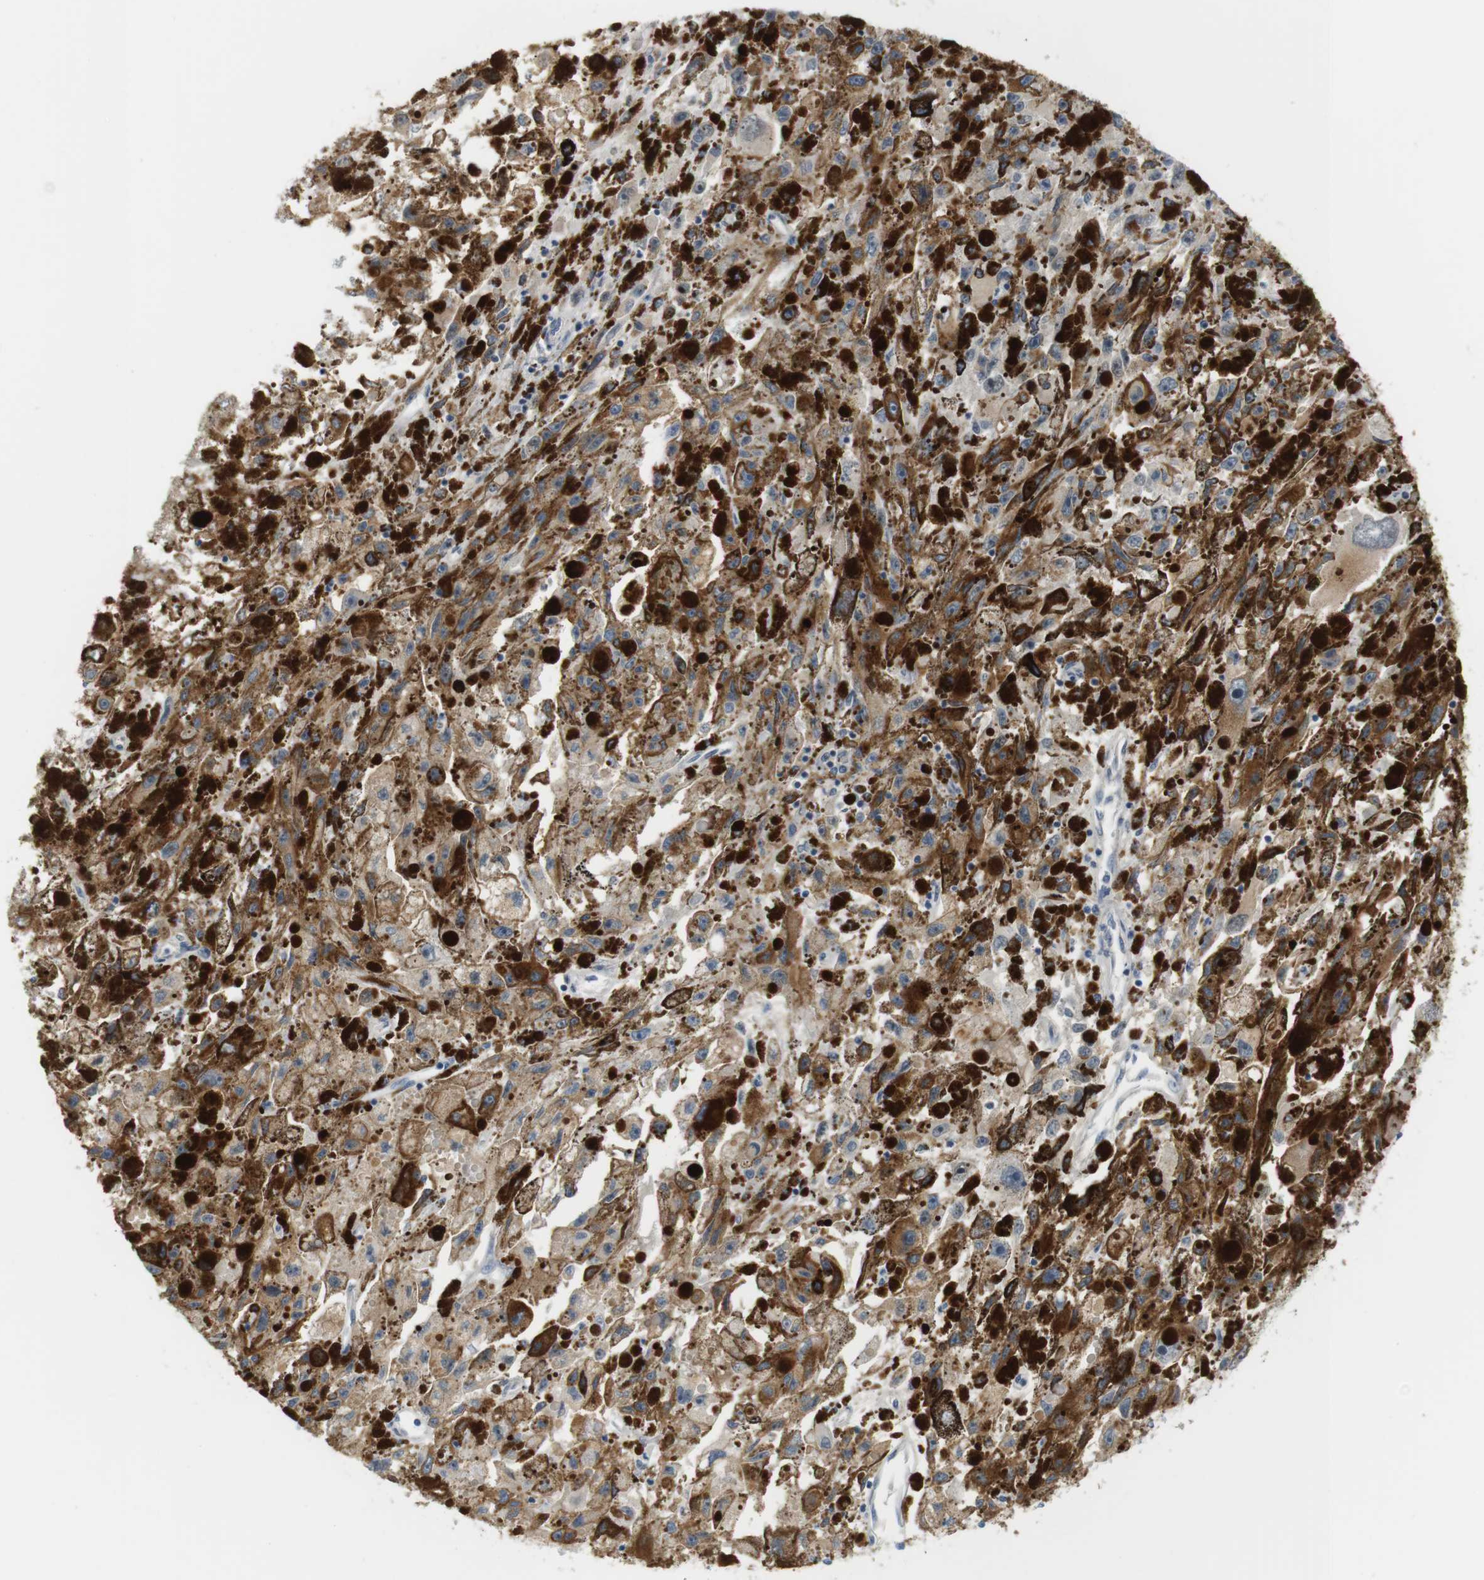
{"staining": {"intensity": "negative", "quantity": "none", "location": "none"}, "tissue": "melanoma", "cell_type": "Tumor cells", "image_type": "cancer", "snomed": [{"axis": "morphology", "description": "Malignant melanoma, NOS"}, {"axis": "topography", "description": "Skin"}], "caption": "Protein analysis of malignant melanoma demonstrates no significant expression in tumor cells. Nuclei are stained in blue.", "gene": "CREB3L2", "patient": {"sex": "female", "age": 104}}